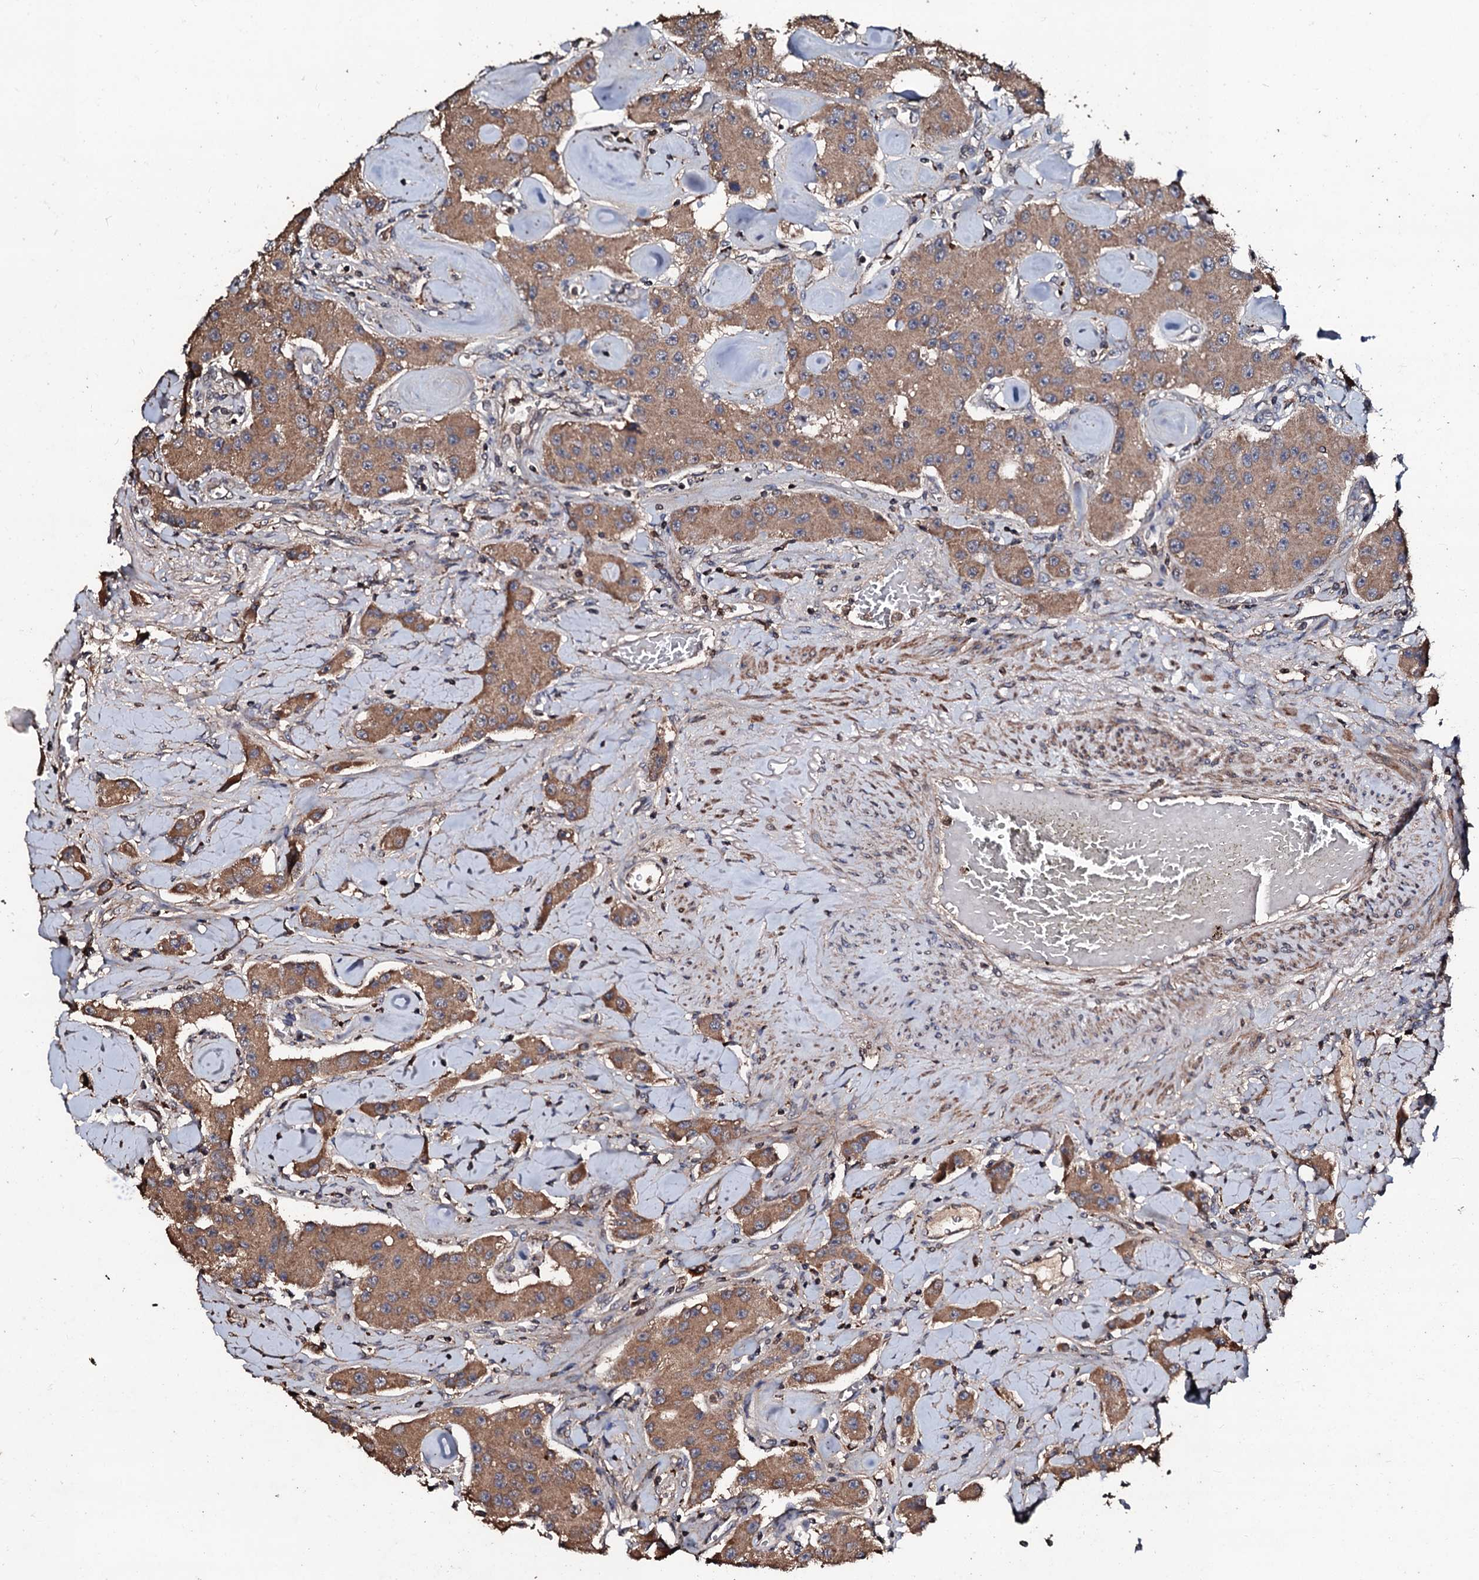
{"staining": {"intensity": "moderate", "quantity": ">75%", "location": "cytoplasmic/membranous"}, "tissue": "carcinoid", "cell_type": "Tumor cells", "image_type": "cancer", "snomed": [{"axis": "morphology", "description": "Carcinoid, malignant, NOS"}, {"axis": "topography", "description": "Pancreas"}], "caption": "Moderate cytoplasmic/membranous staining for a protein is appreciated in about >75% of tumor cells of carcinoid (malignant) using immunohistochemistry (IHC).", "gene": "SDHAF2", "patient": {"sex": "male", "age": 41}}